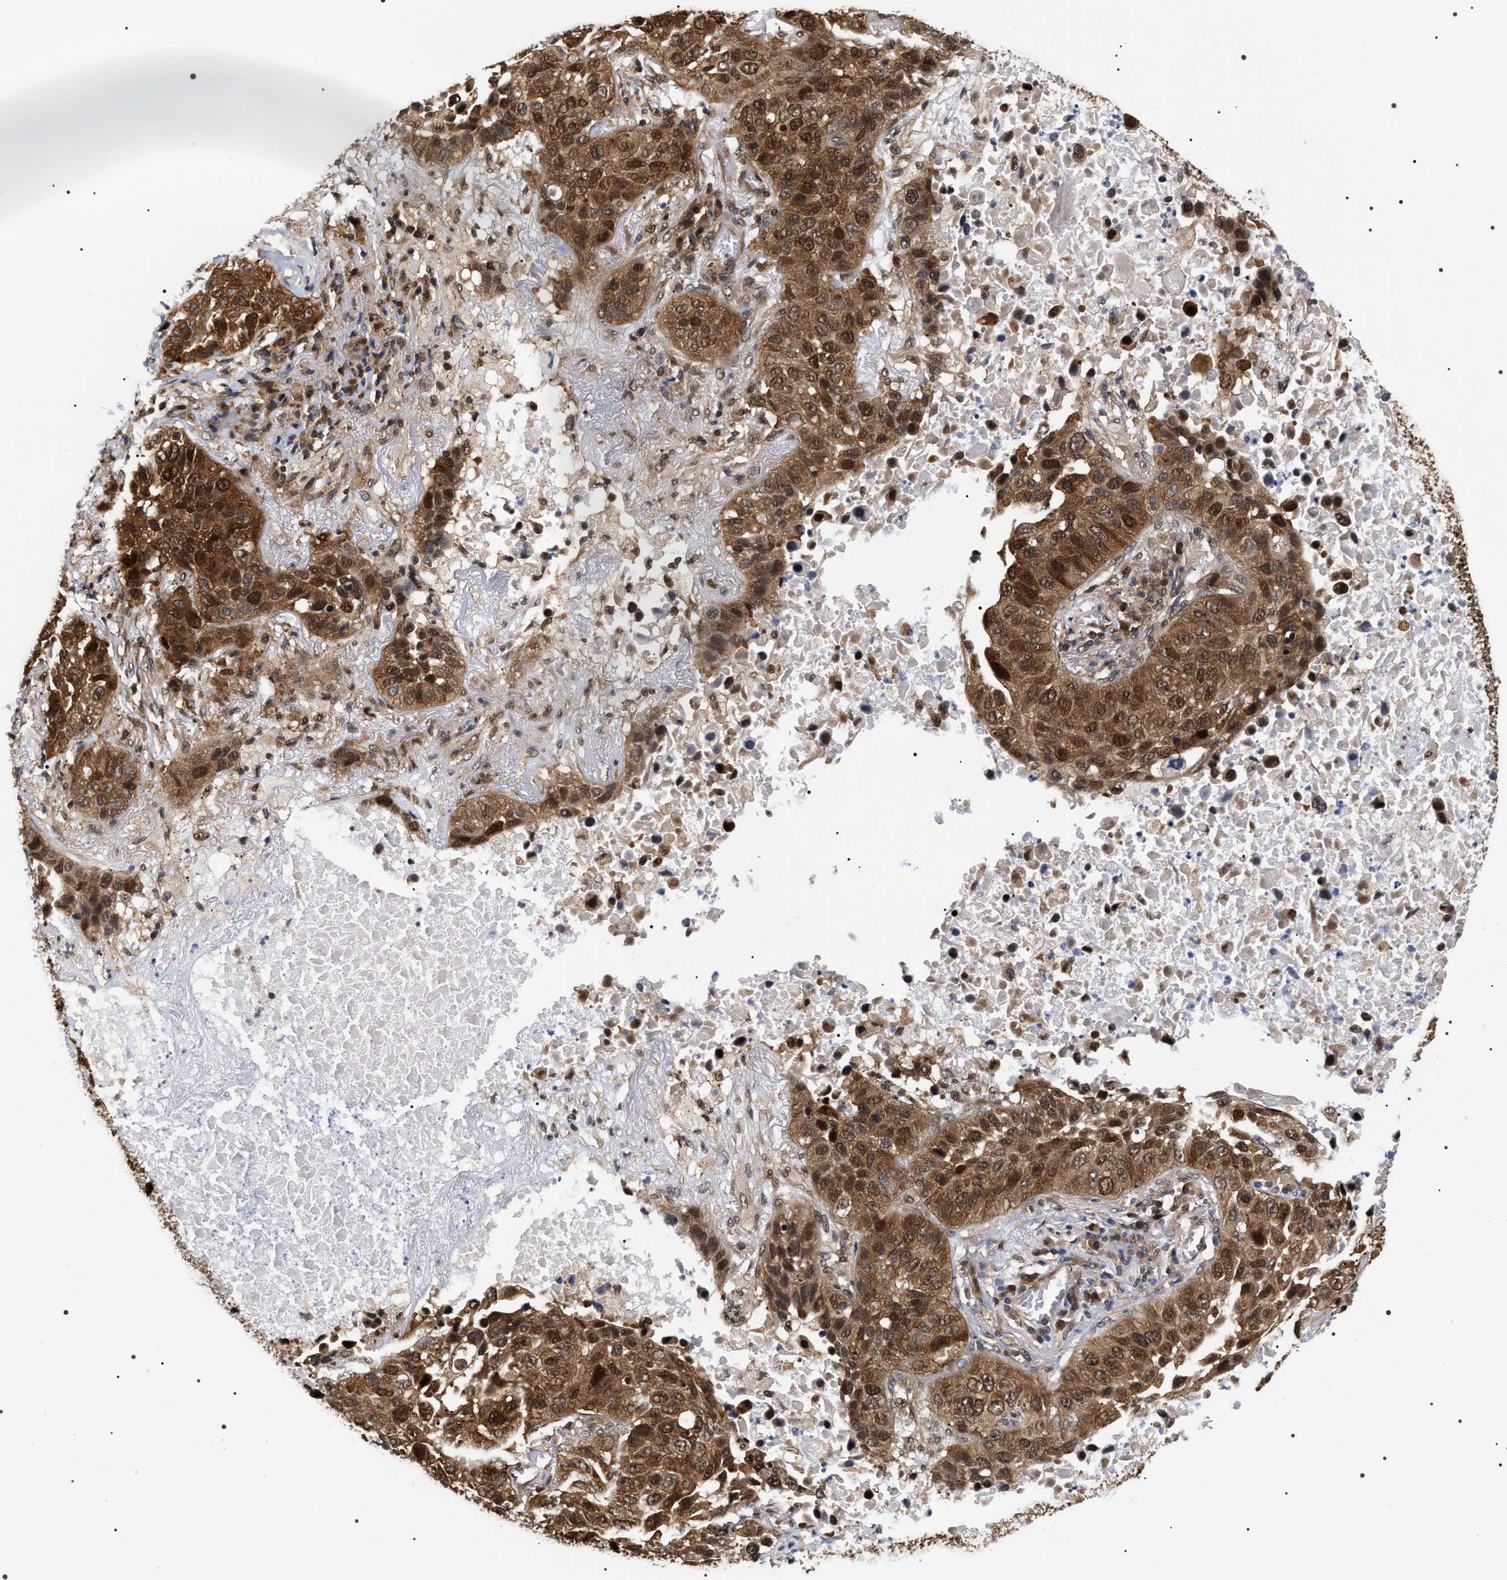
{"staining": {"intensity": "strong", "quantity": ">75%", "location": "cytoplasmic/membranous,nuclear"}, "tissue": "lung cancer", "cell_type": "Tumor cells", "image_type": "cancer", "snomed": [{"axis": "morphology", "description": "Squamous cell carcinoma, NOS"}, {"axis": "topography", "description": "Lung"}], "caption": "Lung cancer (squamous cell carcinoma) stained with a brown dye demonstrates strong cytoplasmic/membranous and nuclear positive expression in approximately >75% of tumor cells.", "gene": "BAG6", "patient": {"sex": "male", "age": 57}}